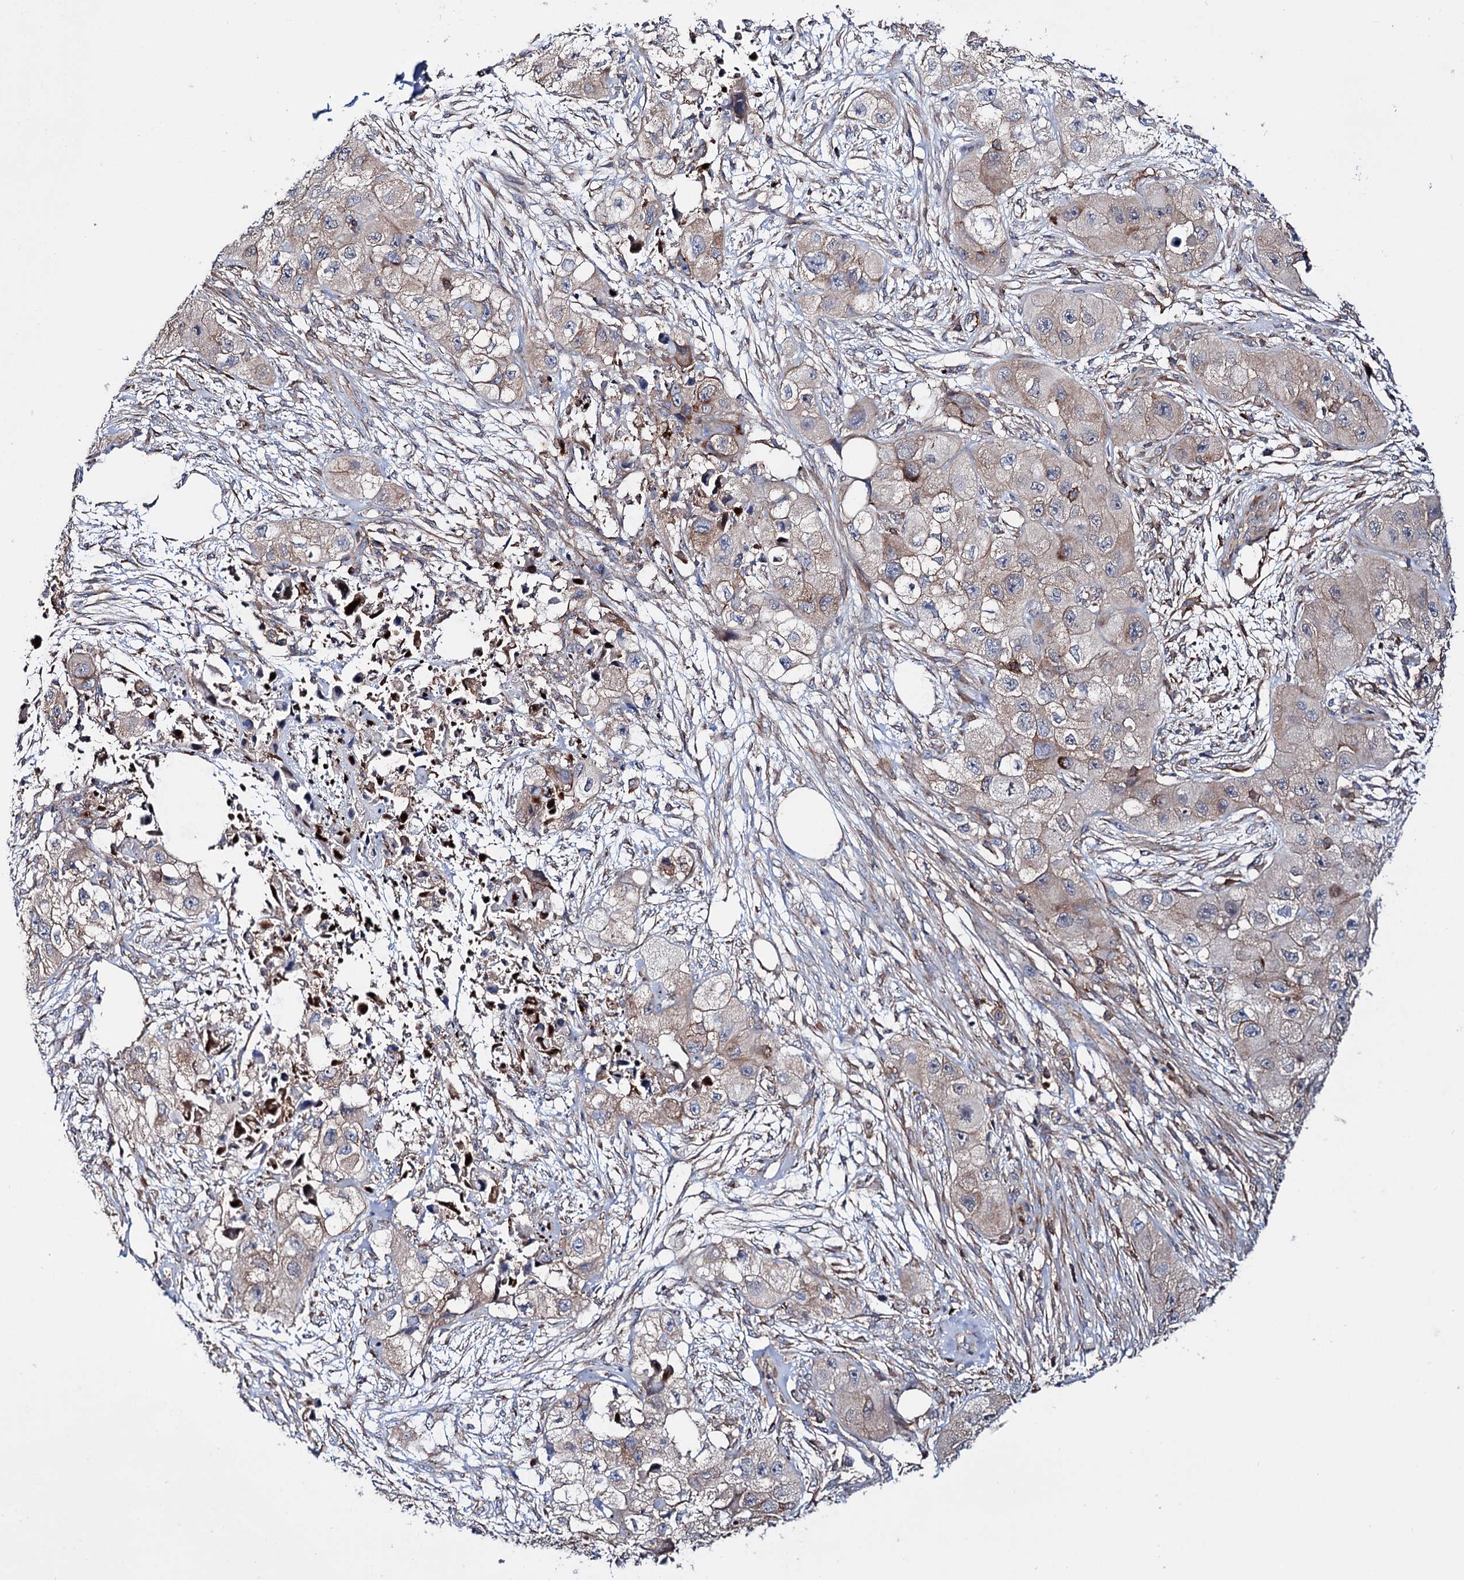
{"staining": {"intensity": "weak", "quantity": "25%-75%", "location": "cytoplasmic/membranous"}, "tissue": "skin cancer", "cell_type": "Tumor cells", "image_type": "cancer", "snomed": [{"axis": "morphology", "description": "Squamous cell carcinoma, NOS"}, {"axis": "topography", "description": "Skin"}, {"axis": "topography", "description": "Subcutis"}], "caption": "Tumor cells reveal low levels of weak cytoplasmic/membranous expression in about 25%-75% of cells in human skin cancer (squamous cell carcinoma).", "gene": "DEF6", "patient": {"sex": "male", "age": 73}}